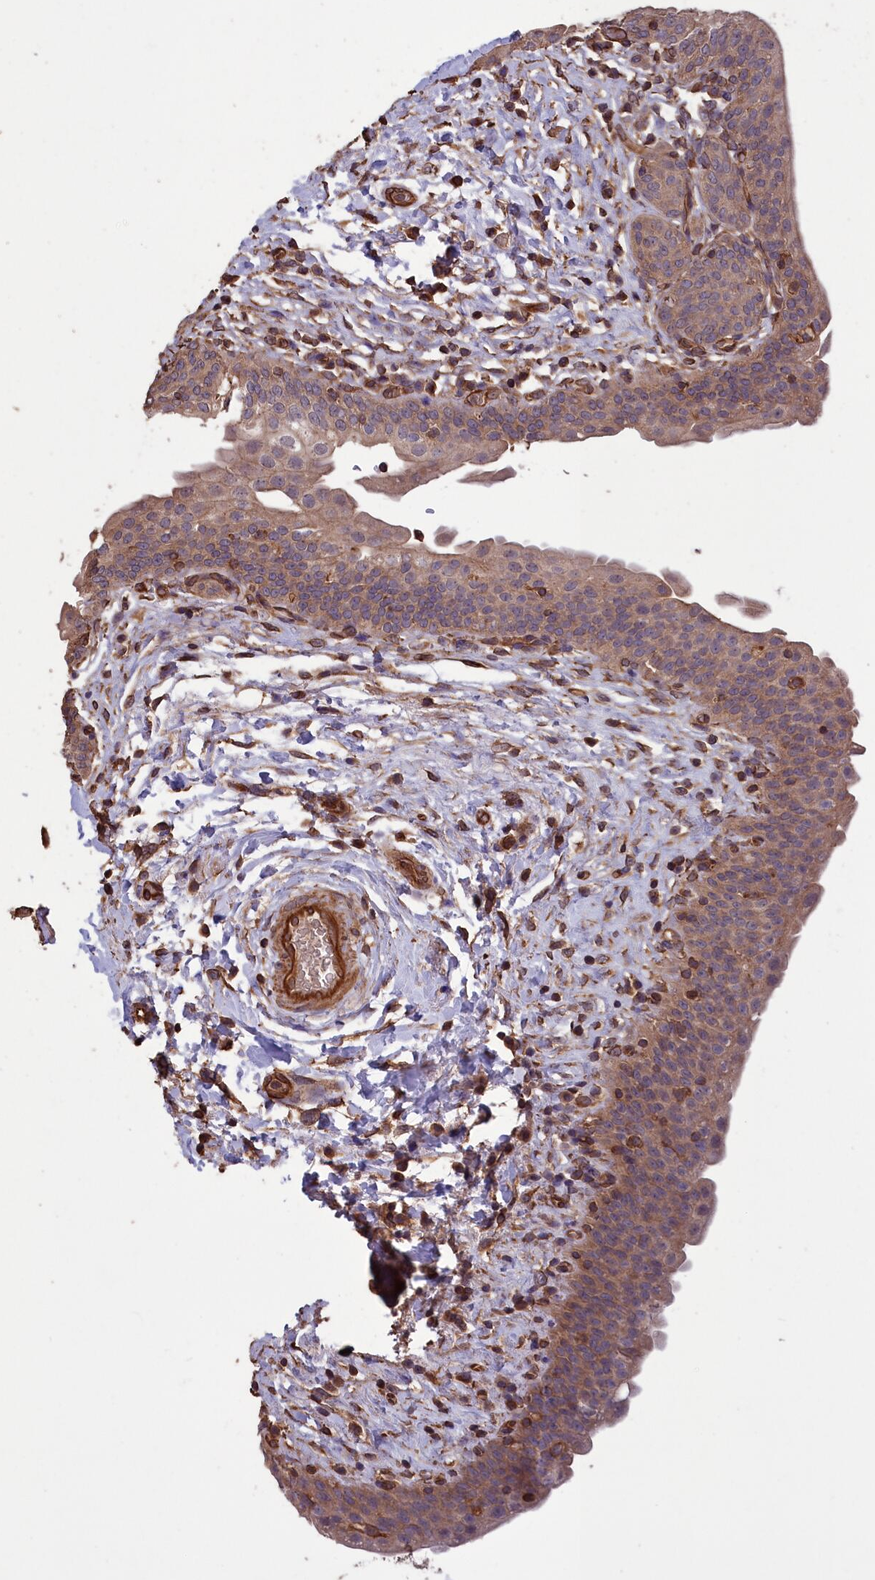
{"staining": {"intensity": "weak", "quantity": ">75%", "location": "cytoplasmic/membranous"}, "tissue": "urinary bladder", "cell_type": "Urothelial cells", "image_type": "normal", "snomed": [{"axis": "morphology", "description": "Normal tissue, NOS"}, {"axis": "topography", "description": "Urinary bladder"}], "caption": "Urinary bladder stained for a protein displays weak cytoplasmic/membranous positivity in urothelial cells.", "gene": "DAPK3", "patient": {"sex": "male", "age": 83}}